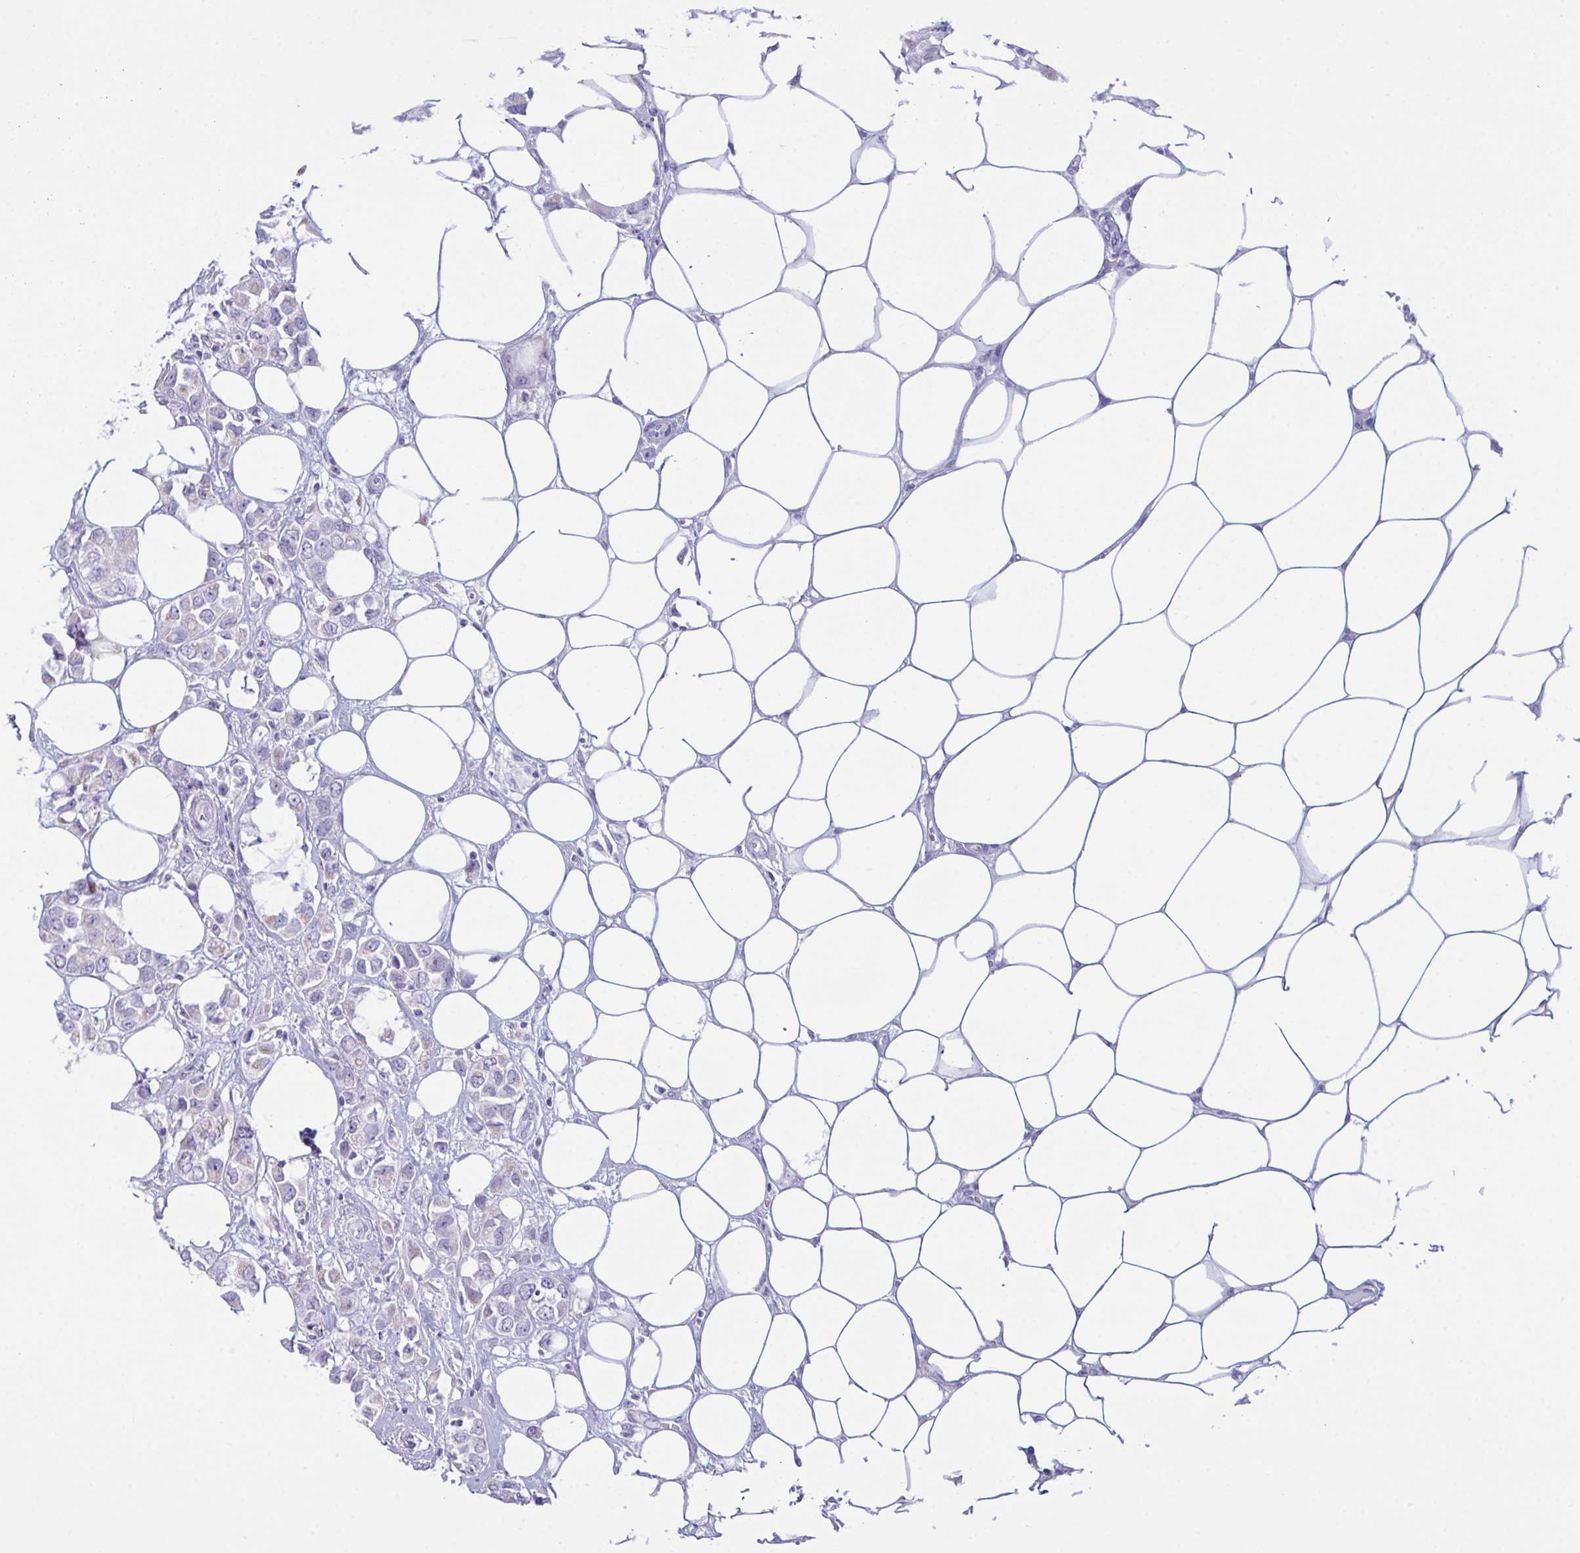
{"staining": {"intensity": "negative", "quantity": "none", "location": "none"}, "tissue": "breast cancer", "cell_type": "Tumor cells", "image_type": "cancer", "snomed": [{"axis": "morphology", "description": "Lobular carcinoma"}, {"axis": "topography", "description": "Breast"}], "caption": "Immunohistochemistry of human breast cancer (lobular carcinoma) shows no positivity in tumor cells.", "gene": "BBS1", "patient": {"sex": "female", "age": 91}}